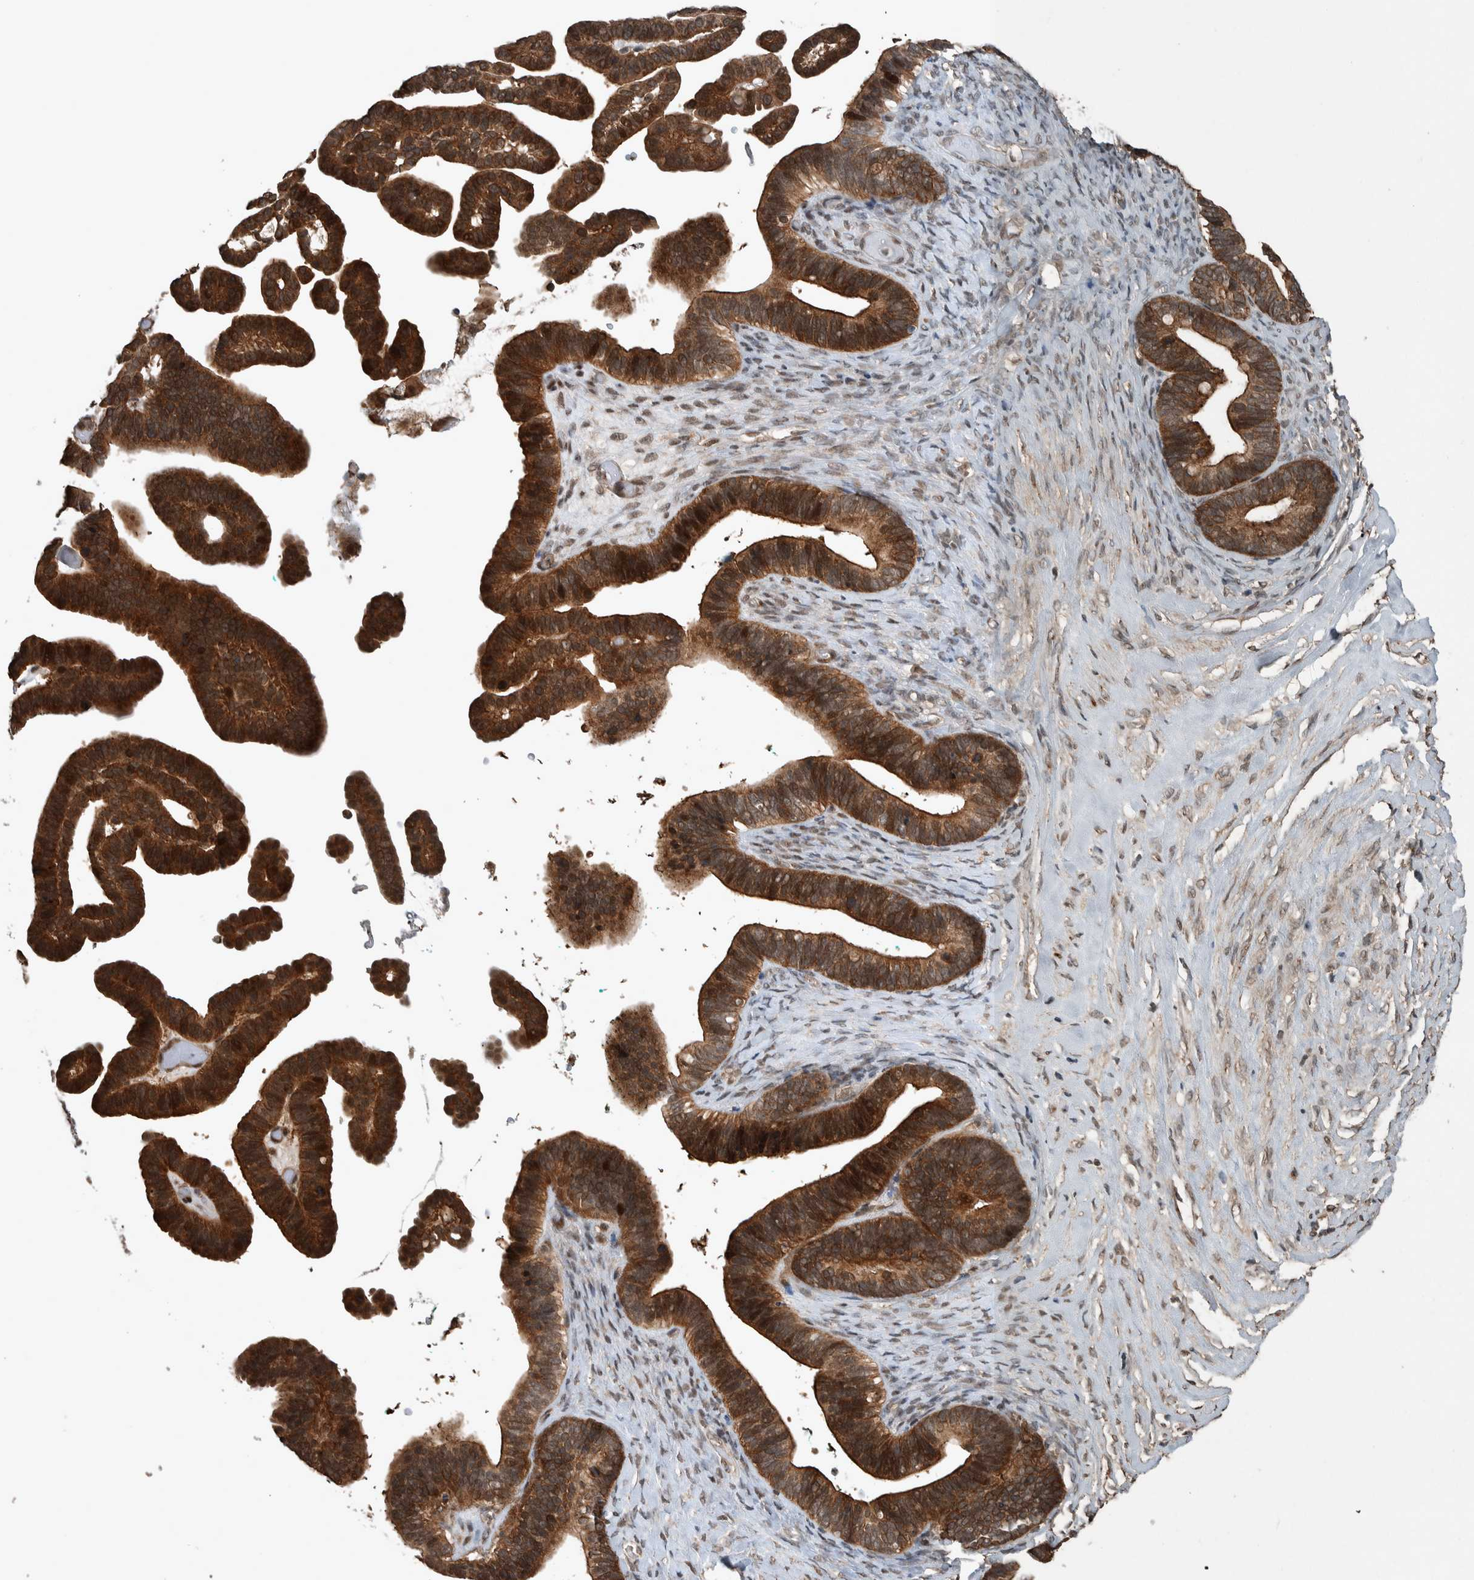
{"staining": {"intensity": "strong", "quantity": ">75%", "location": "cytoplasmic/membranous"}, "tissue": "ovarian cancer", "cell_type": "Tumor cells", "image_type": "cancer", "snomed": [{"axis": "morphology", "description": "Cystadenocarcinoma, serous, NOS"}, {"axis": "topography", "description": "Ovary"}], "caption": "Tumor cells exhibit high levels of strong cytoplasmic/membranous positivity in approximately >75% of cells in human serous cystadenocarcinoma (ovarian). Nuclei are stained in blue.", "gene": "MYO1E", "patient": {"sex": "female", "age": 56}}